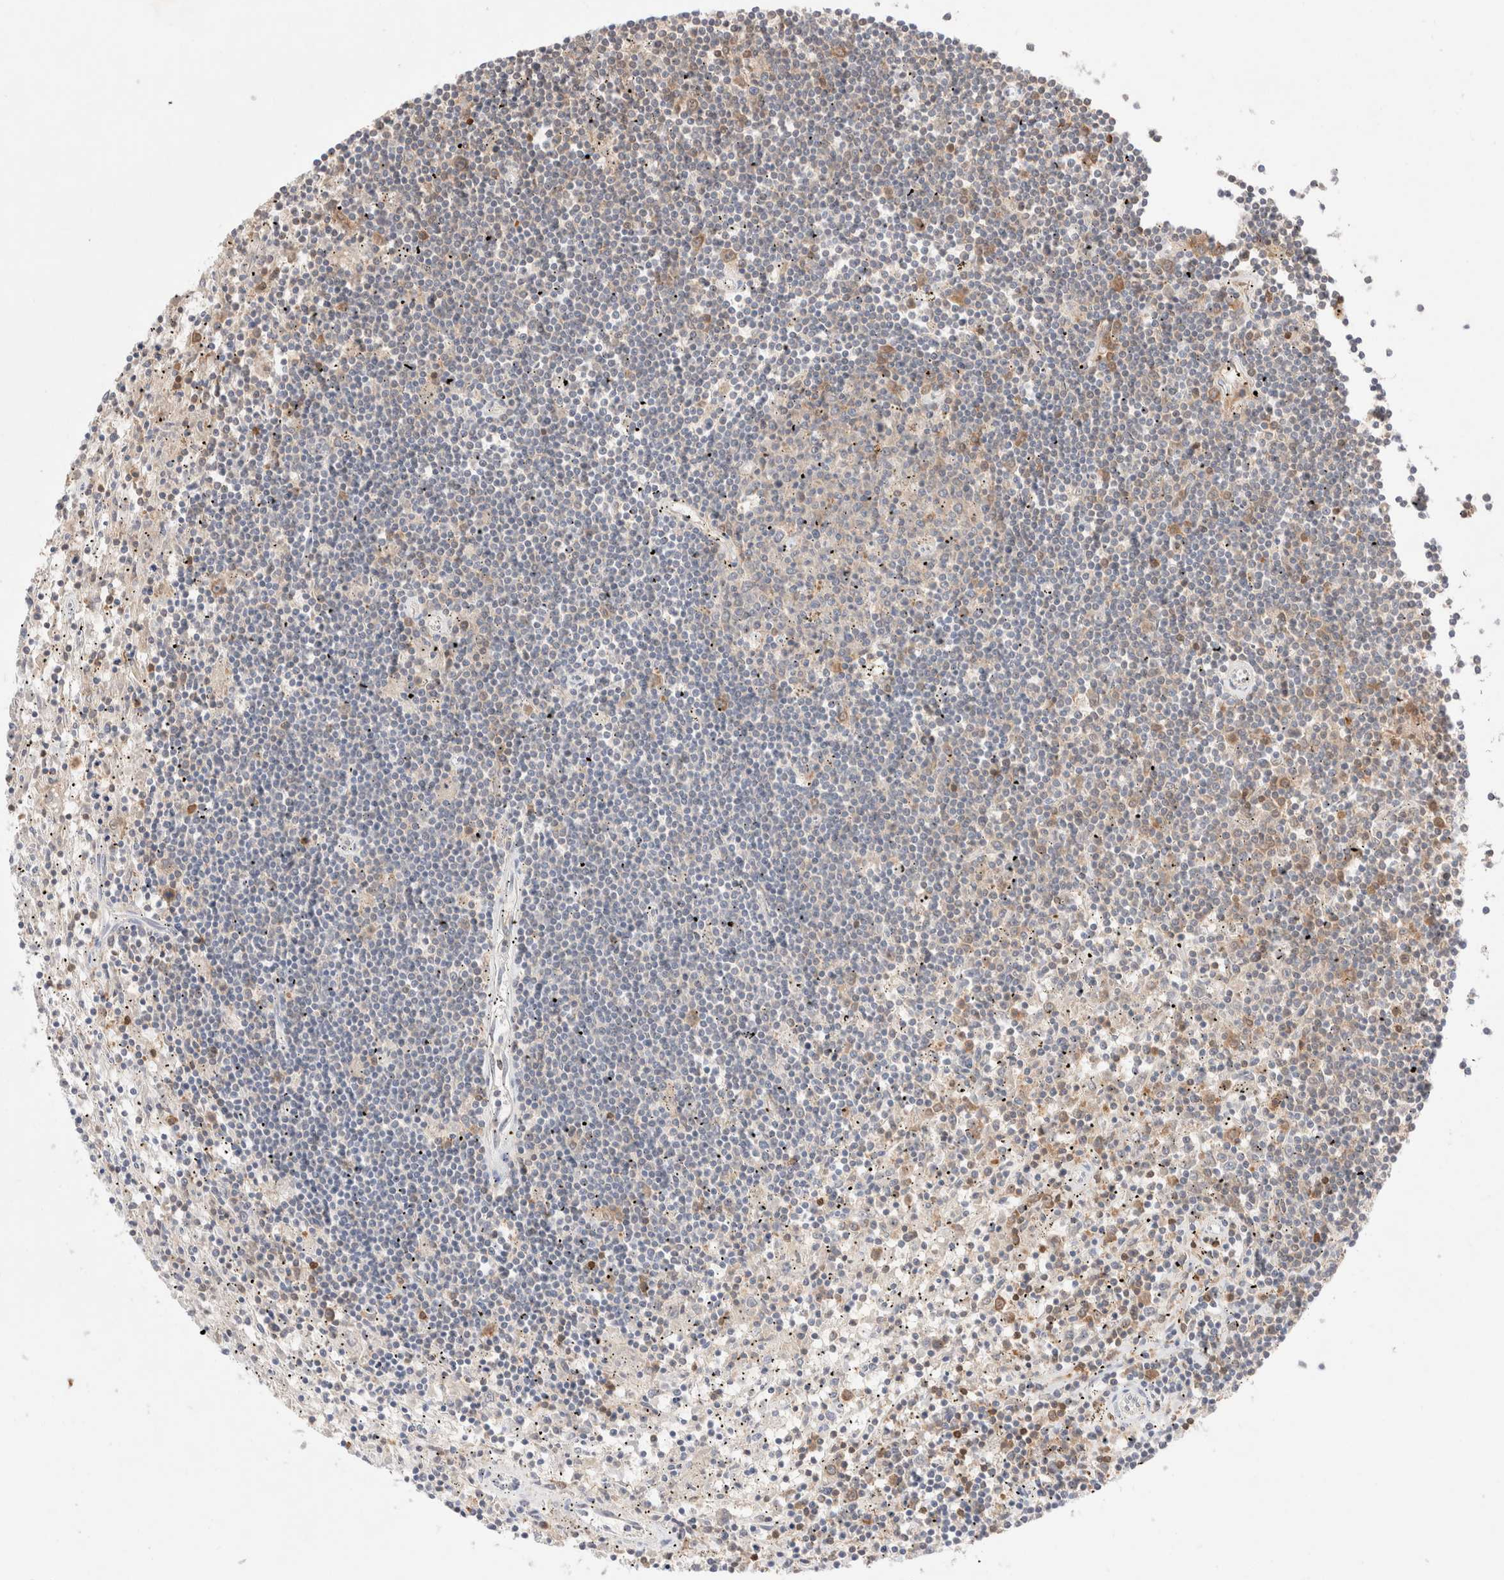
{"staining": {"intensity": "moderate", "quantity": "<25%", "location": "cytoplasmic/membranous"}, "tissue": "lymphoma", "cell_type": "Tumor cells", "image_type": "cancer", "snomed": [{"axis": "morphology", "description": "Malignant lymphoma, non-Hodgkin's type, Low grade"}, {"axis": "topography", "description": "Spleen"}], "caption": "Approximately <25% of tumor cells in lymphoma show moderate cytoplasmic/membranous protein expression as visualized by brown immunohistochemical staining.", "gene": "STARD10", "patient": {"sex": "male", "age": 76}}